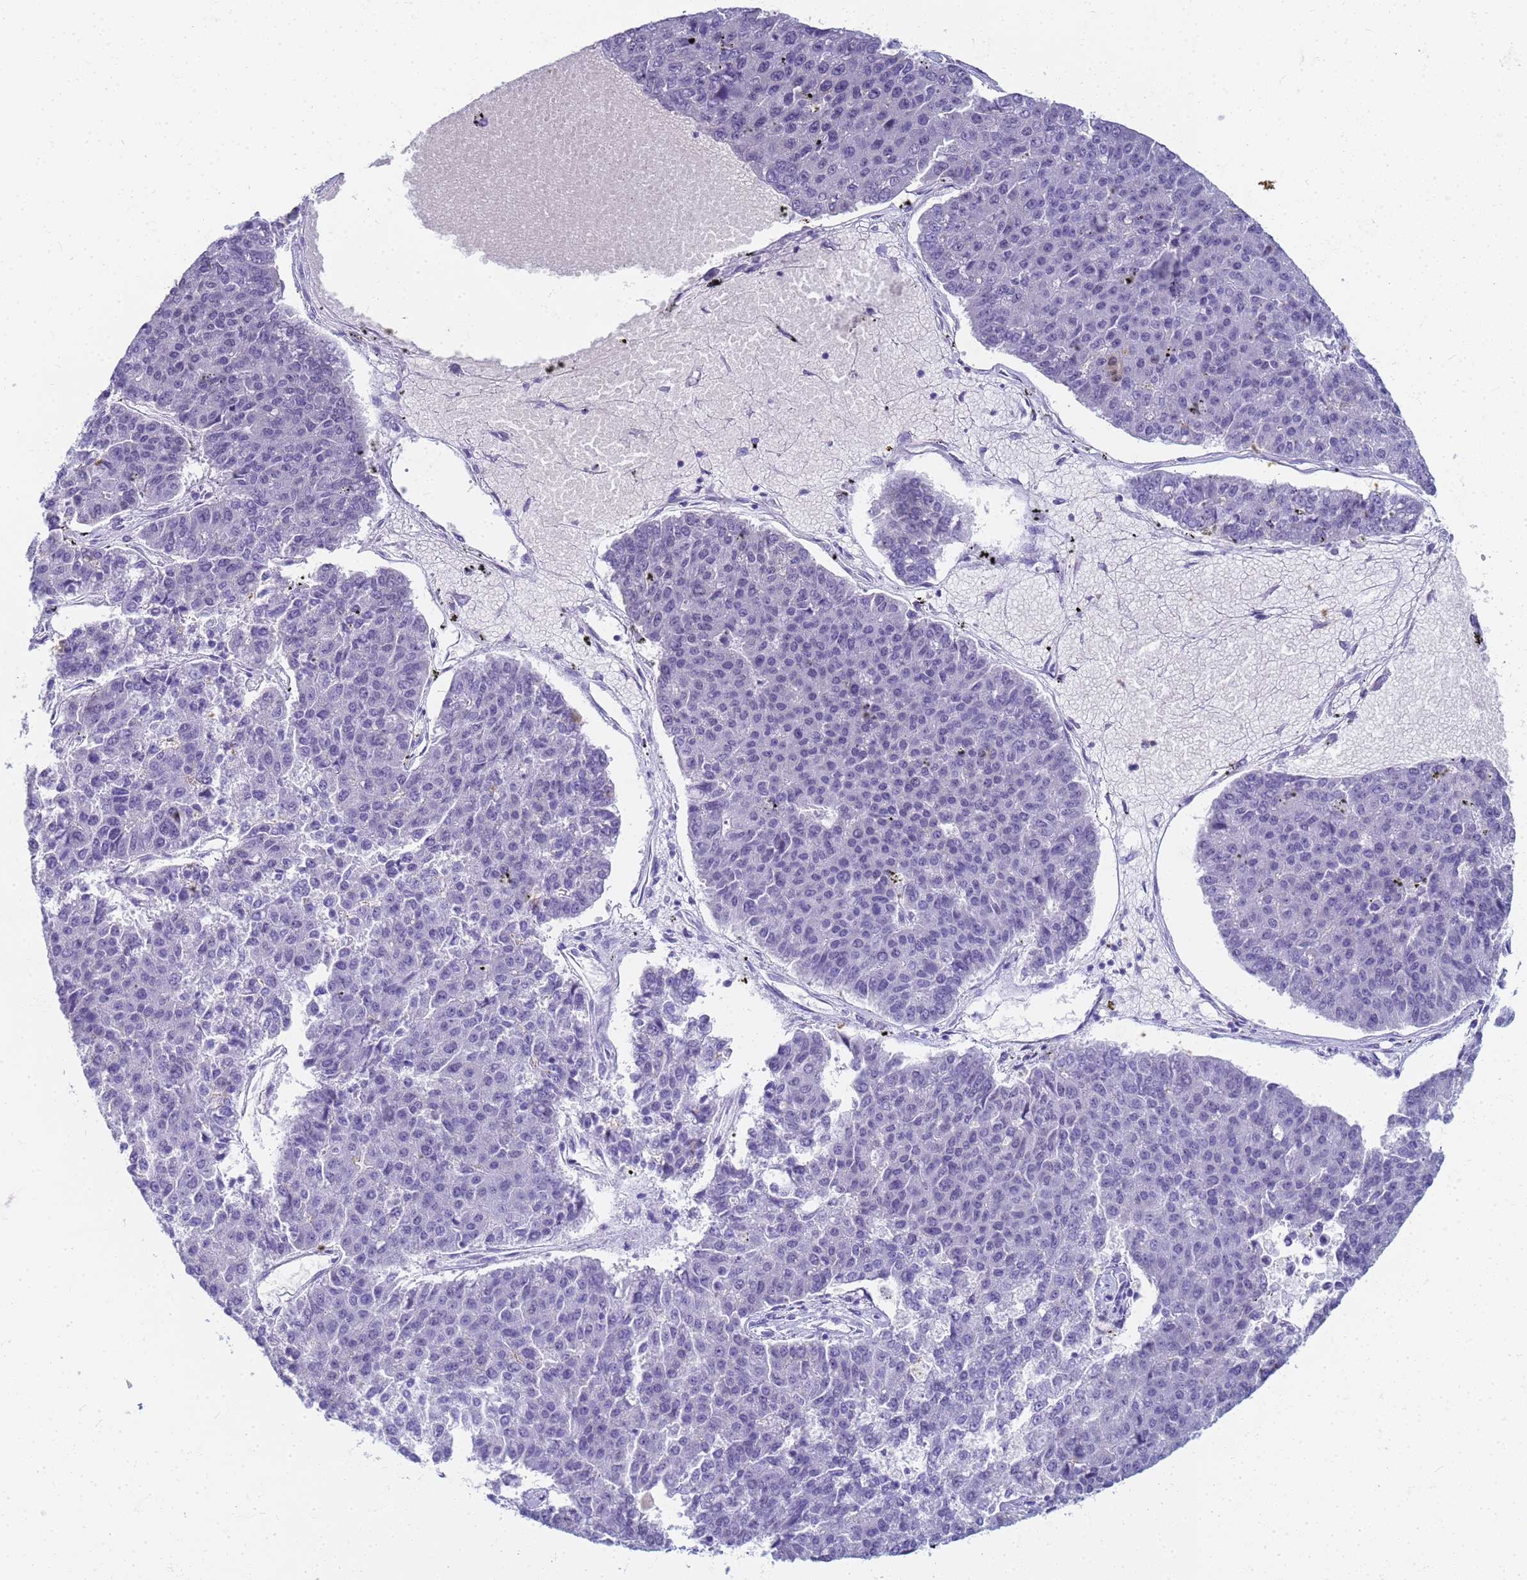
{"staining": {"intensity": "negative", "quantity": "none", "location": "none"}, "tissue": "pancreatic cancer", "cell_type": "Tumor cells", "image_type": "cancer", "snomed": [{"axis": "morphology", "description": "Adenocarcinoma, NOS"}, {"axis": "topography", "description": "Pancreas"}], "caption": "IHC histopathology image of neoplastic tissue: adenocarcinoma (pancreatic) stained with DAB (3,3'-diaminobenzidine) shows no significant protein staining in tumor cells.", "gene": "SLC7A9", "patient": {"sex": "male", "age": 50}}